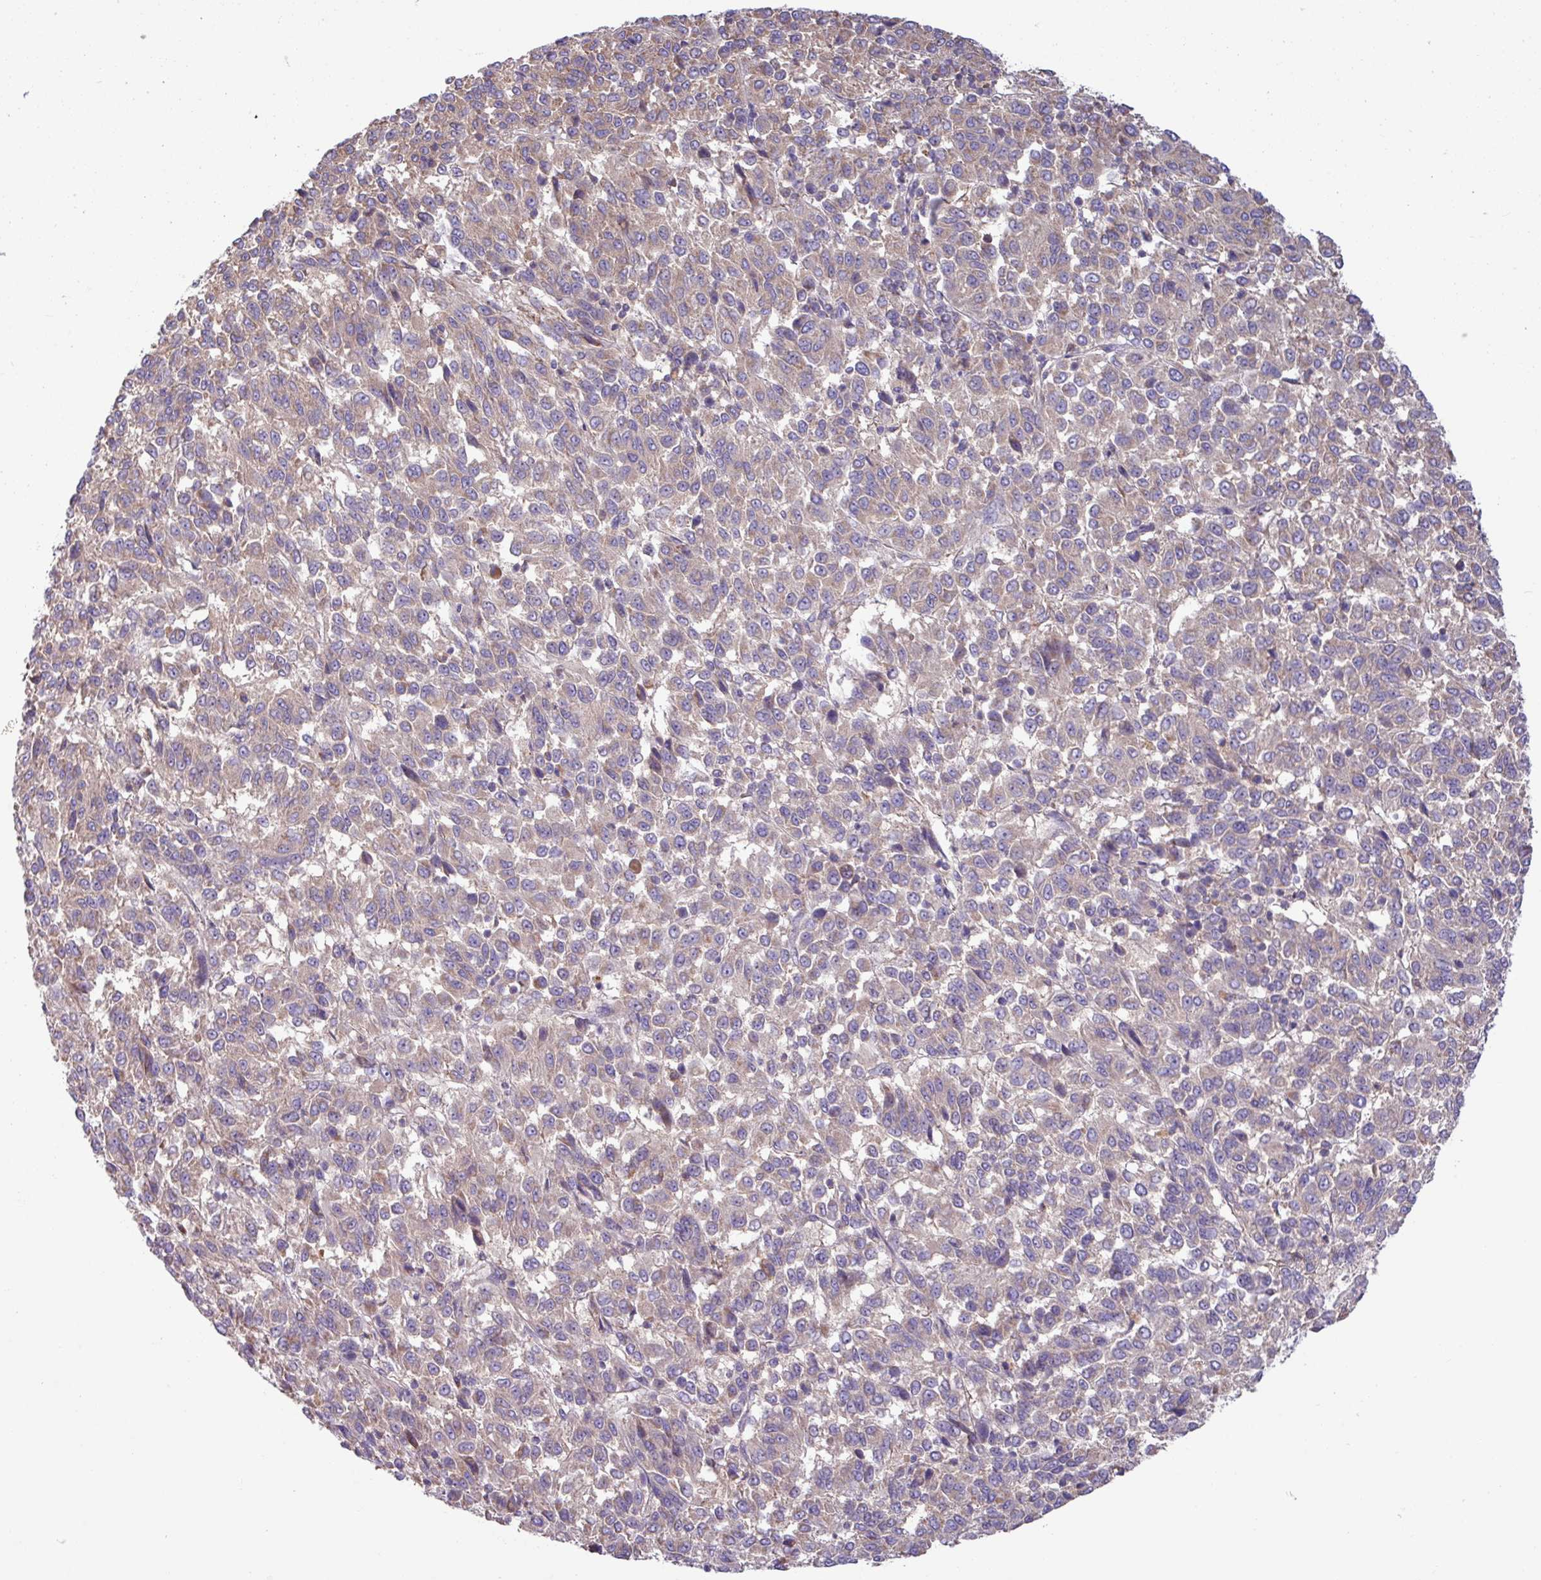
{"staining": {"intensity": "weak", "quantity": "25%-75%", "location": "cytoplasmic/membranous"}, "tissue": "melanoma", "cell_type": "Tumor cells", "image_type": "cancer", "snomed": [{"axis": "morphology", "description": "Malignant melanoma, Metastatic site"}, {"axis": "topography", "description": "Lung"}], "caption": "This is an image of immunohistochemistry (IHC) staining of melanoma, which shows weak positivity in the cytoplasmic/membranous of tumor cells.", "gene": "PPM1J", "patient": {"sex": "male", "age": 64}}